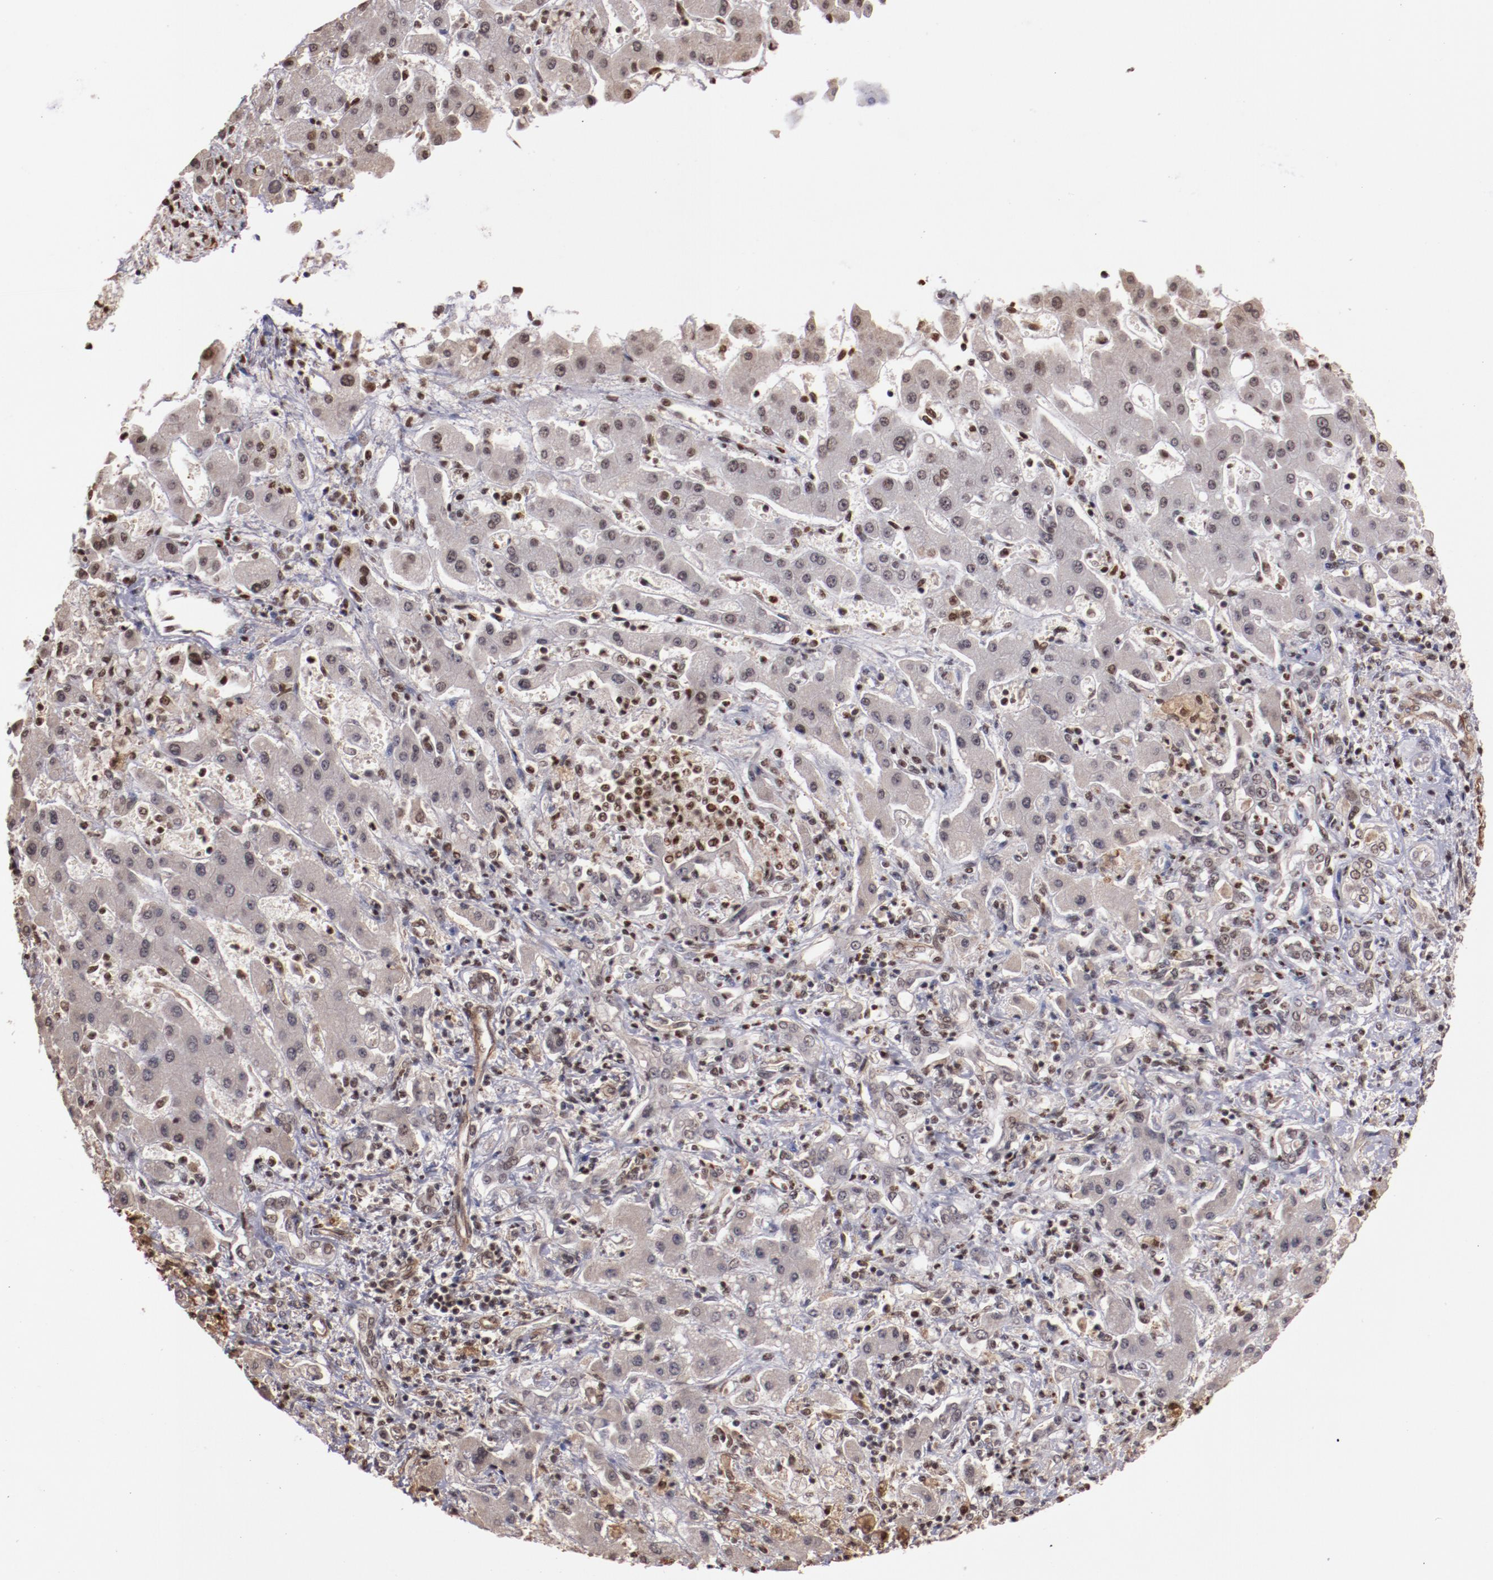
{"staining": {"intensity": "weak", "quantity": "<25%", "location": "nuclear"}, "tissue": "liver cancer", "cell_type": "Tumor cells", "image_type": "cancer", "snomed": [{"axis": "morphology", "description": "Cholangiocarcinoma"}, {"axis": "topography", "description": "Liver"}], "caption": "Protein analysis of cholangiocarcinoma (liver) reveals no significant expression in tumor cells.", "gene": "STAG2", "patient": {"sex": "male", "age": 50}}